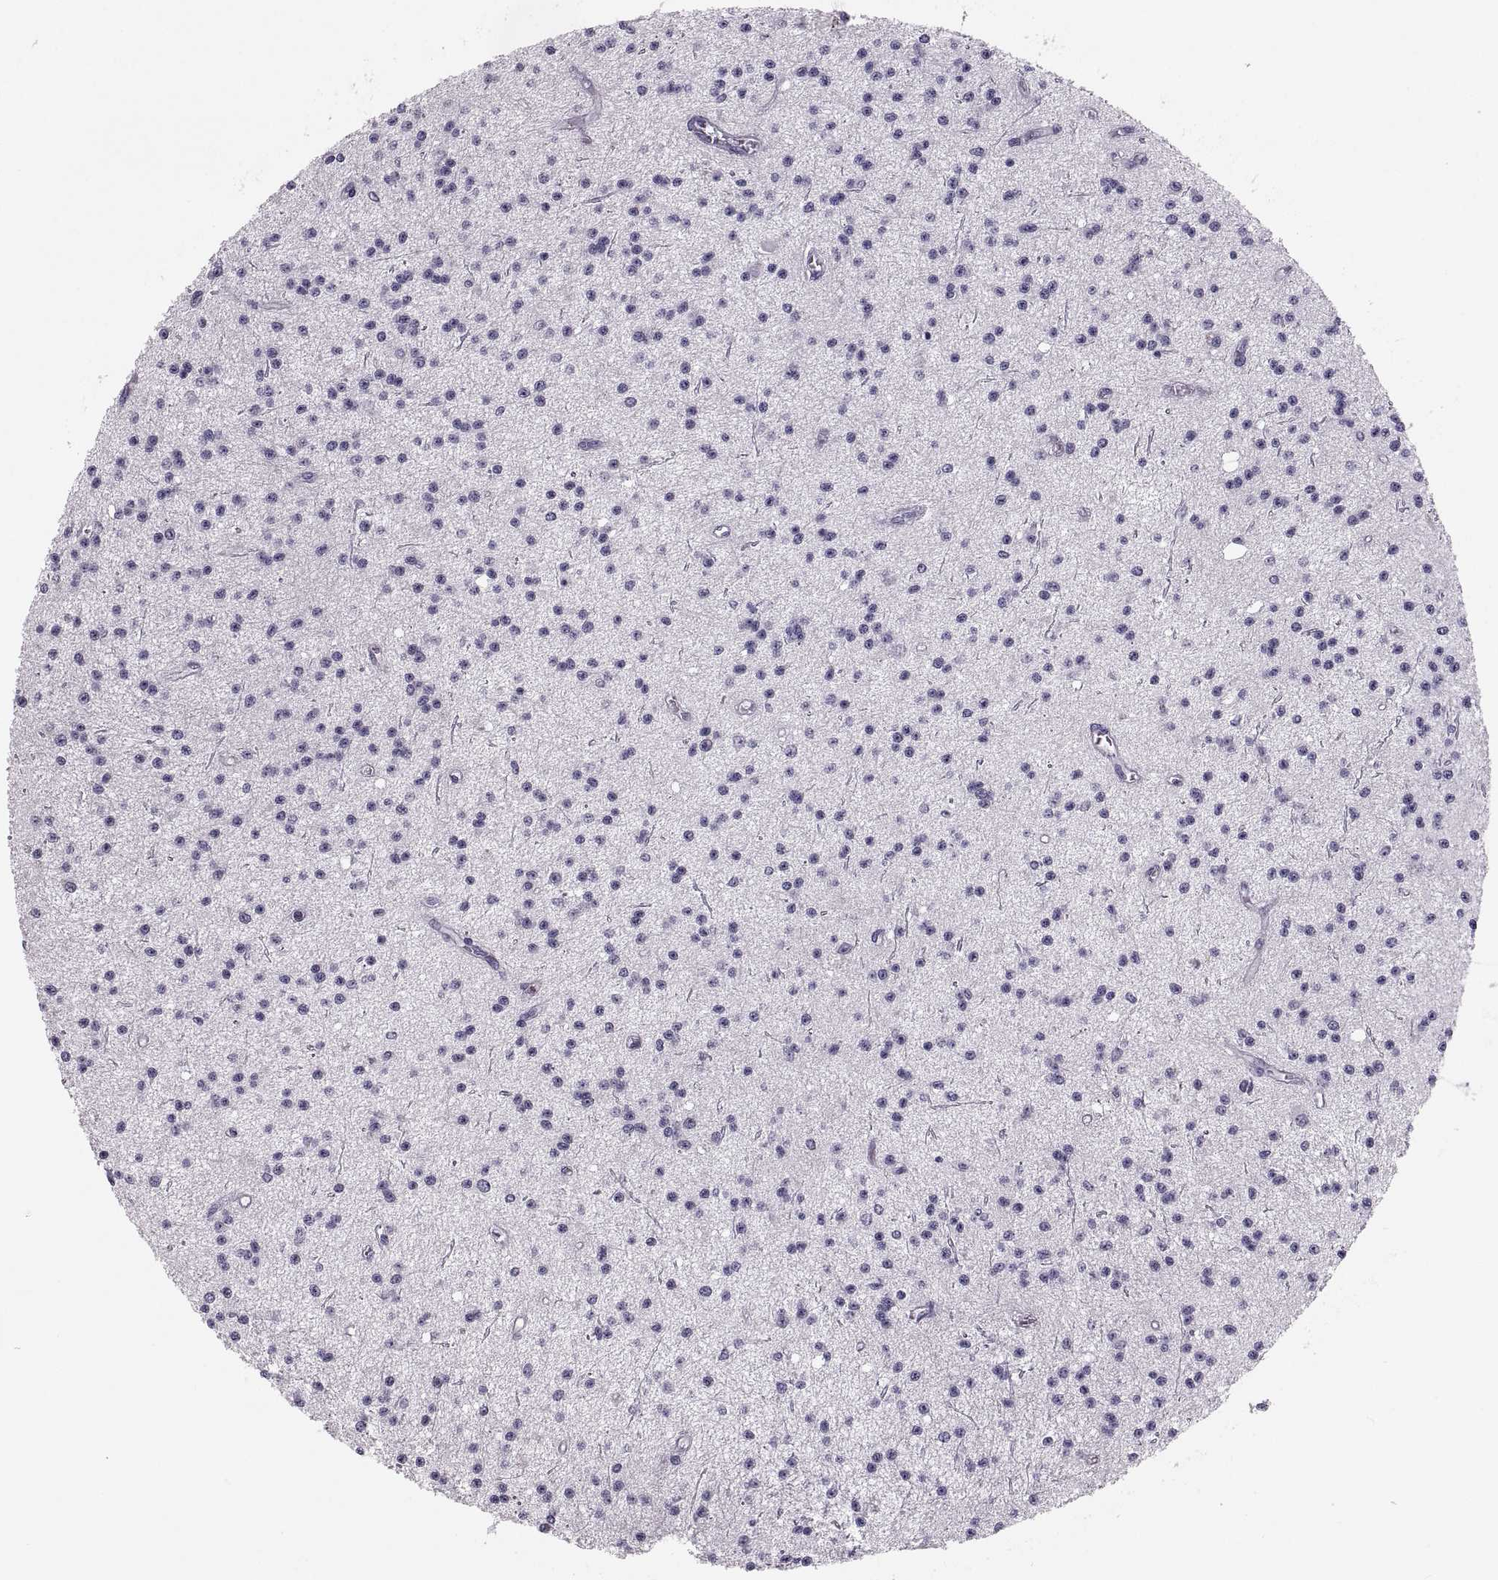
{"staining": {"intensity": "negative", "quantity": "none", "location": "none"}, "tissue": "glioma", "cell_type": "Tumor cells", "image_type": "cancer", "snomed": [{"axis": "morphology", "description": "Glioma, malignant, Low grade"}, {"axis": "topography", "description": "Brain"}], "caption": "Immunohistochemistry (IHC) micrograph of neoplastic tissue: glioma stained with DAB displays no significant protein positivity in tumor cells.", "gene": "ADH6", "patient": {"sex": "male", "age": 27}}